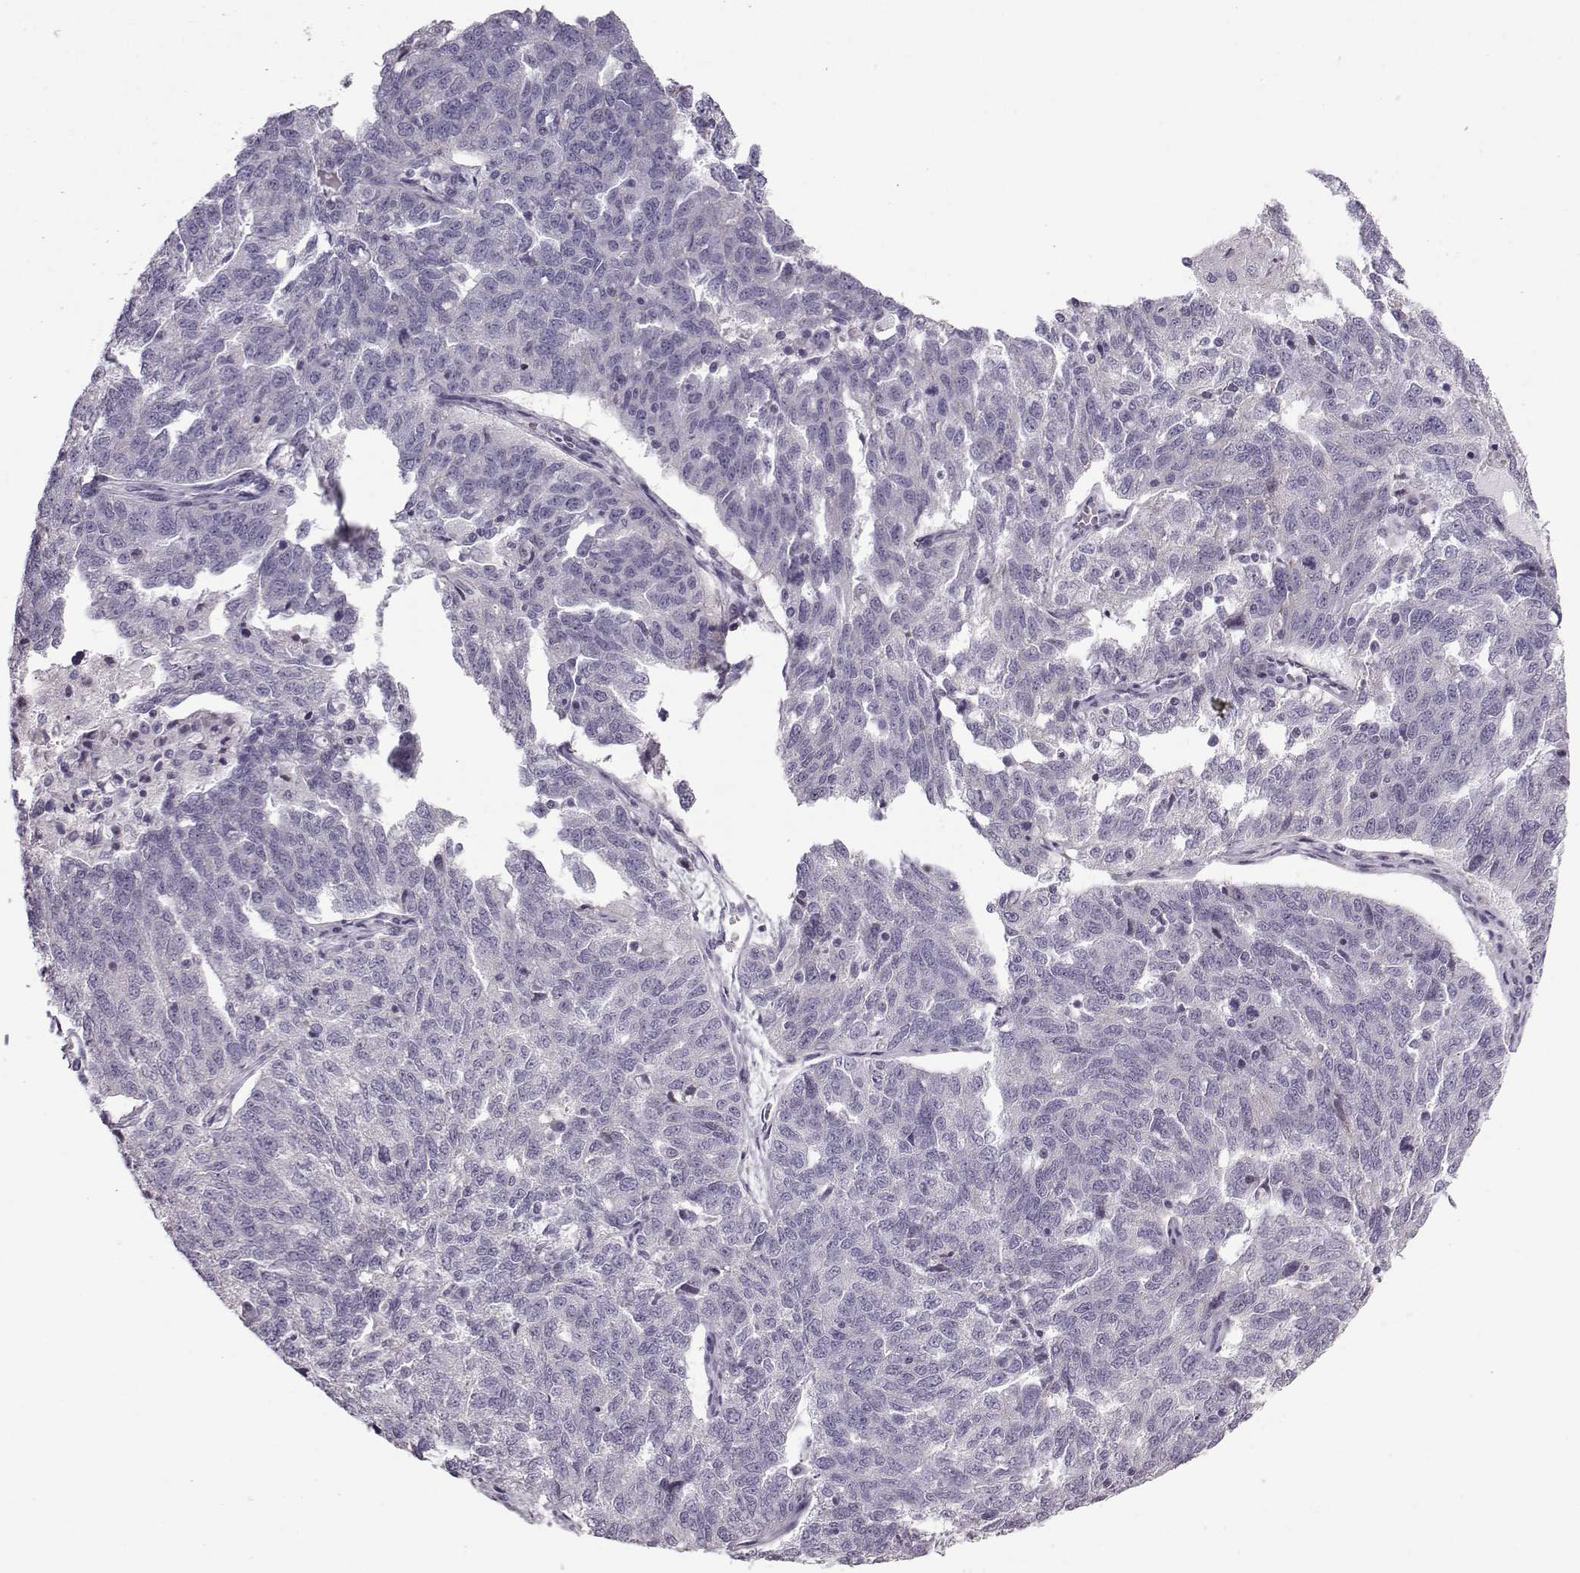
{"staining": {"intensity": "negative", "quantity": "none", "location": "none"}, "tissue": "ovarian cancer", "cell_type": "Tumor cells", "image_type": "cancer", "snomed": [{"axis": "morphology", "description": "Cystadenocarcinoma, serous, NOS"}, {"axis": "topography", "description": "Ovary"}], "caption": "Tumor cells show no significant positivity in serous cystadenocarcinoma (ovarian). The staining was performed using DAB (3,3'-diaminobenzidine) to visualize the protein expression in brown, while the nuclei were stained in blue with hematoxylin (Magnification: 20x).", "gene": "DMRT3", "patient": {"sex": "female", "age": 71}}